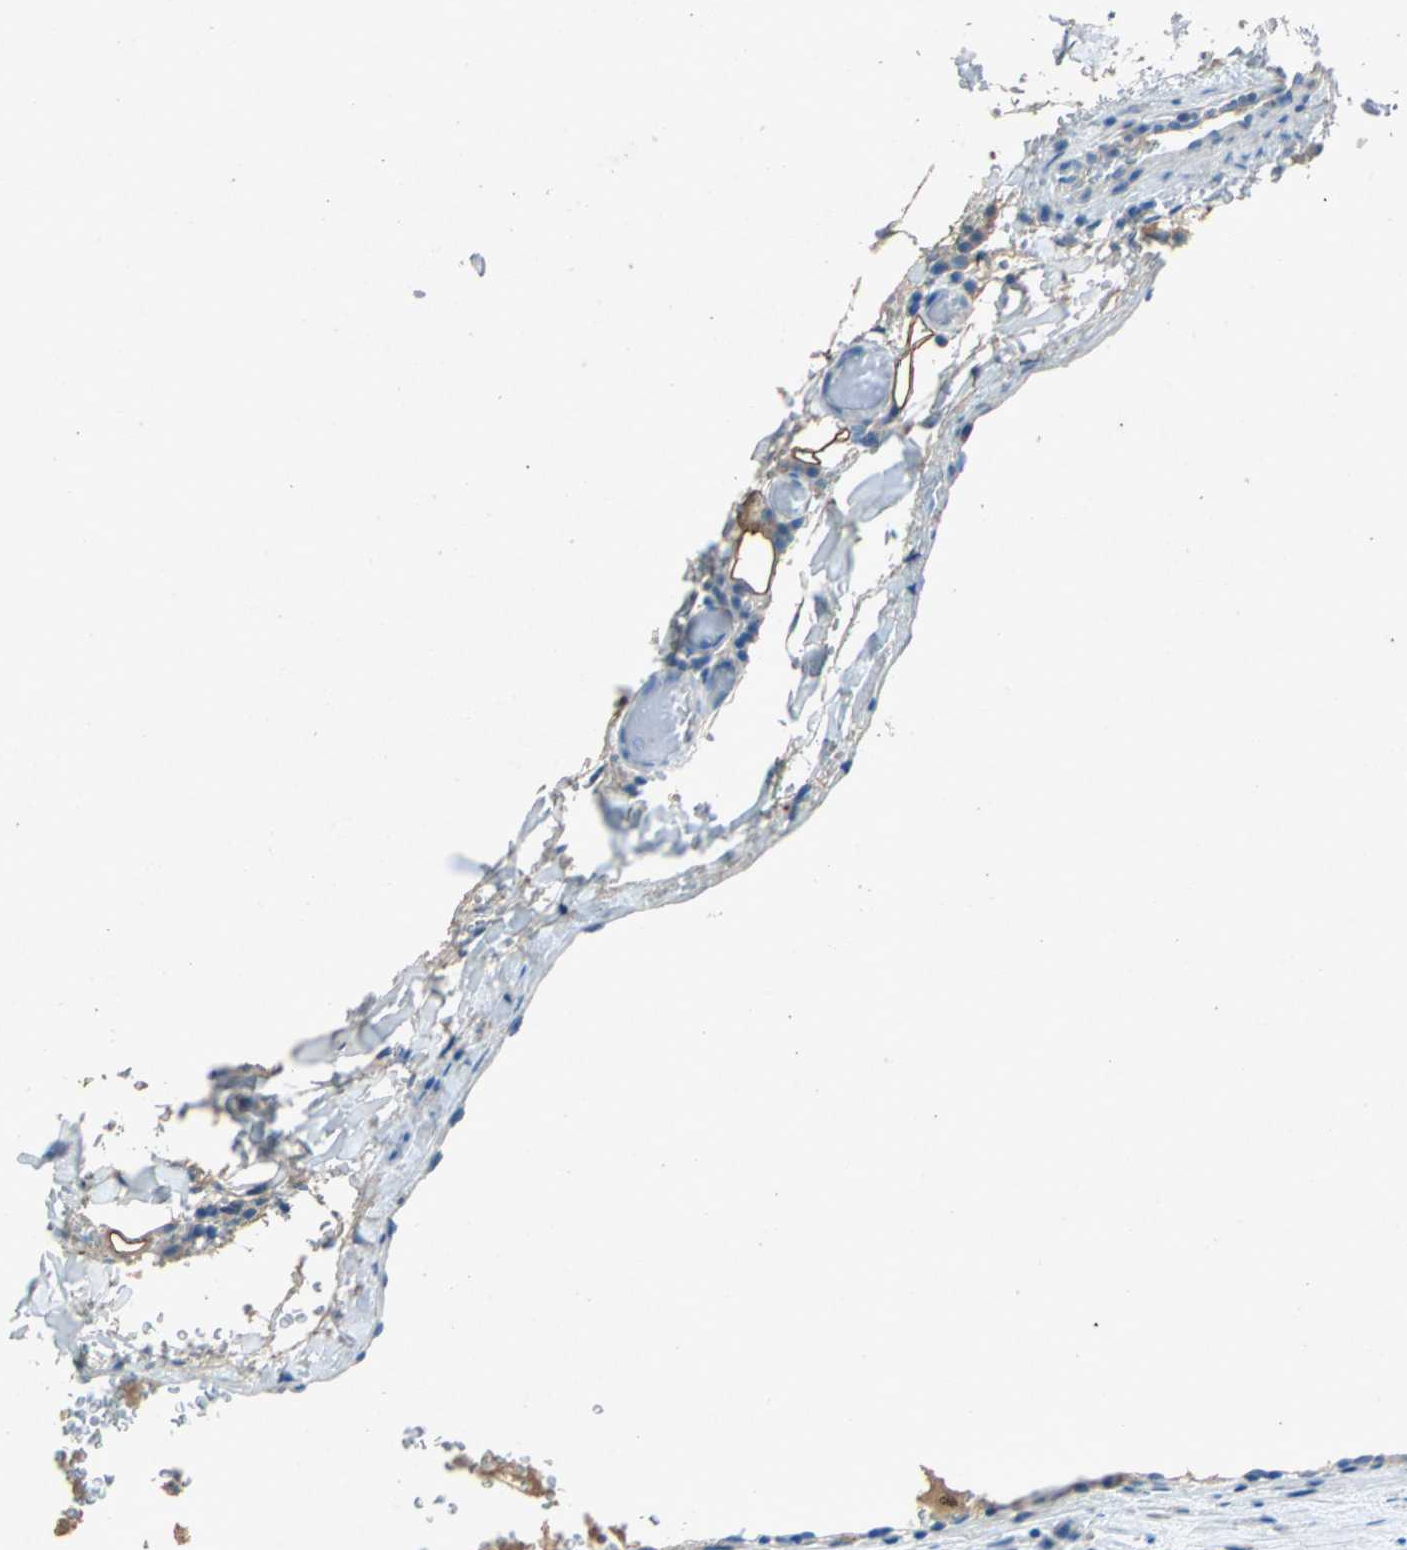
{"staining": {"intensity": "moderate", "quantity": ">75%", "location": "cytoplasmic/membranous"}, "tissue": "thyroid cancer", "cell_type": "Tumor cells", "image_type": "cancer", "snomed": [{"axis": "morphology", "description": "Papillary adenocarcinoma, NOS"}, {"axis": "topography", "description": "Thyroid gland"}], "caption": "Human thyroid cancer stained with a brown dye displays moderate cytoplasmic/membranous positive positivity in about >75% of tumor cells.", "gene": "ADAMTS5", "patient": {"sex": "female", "age": 30}}